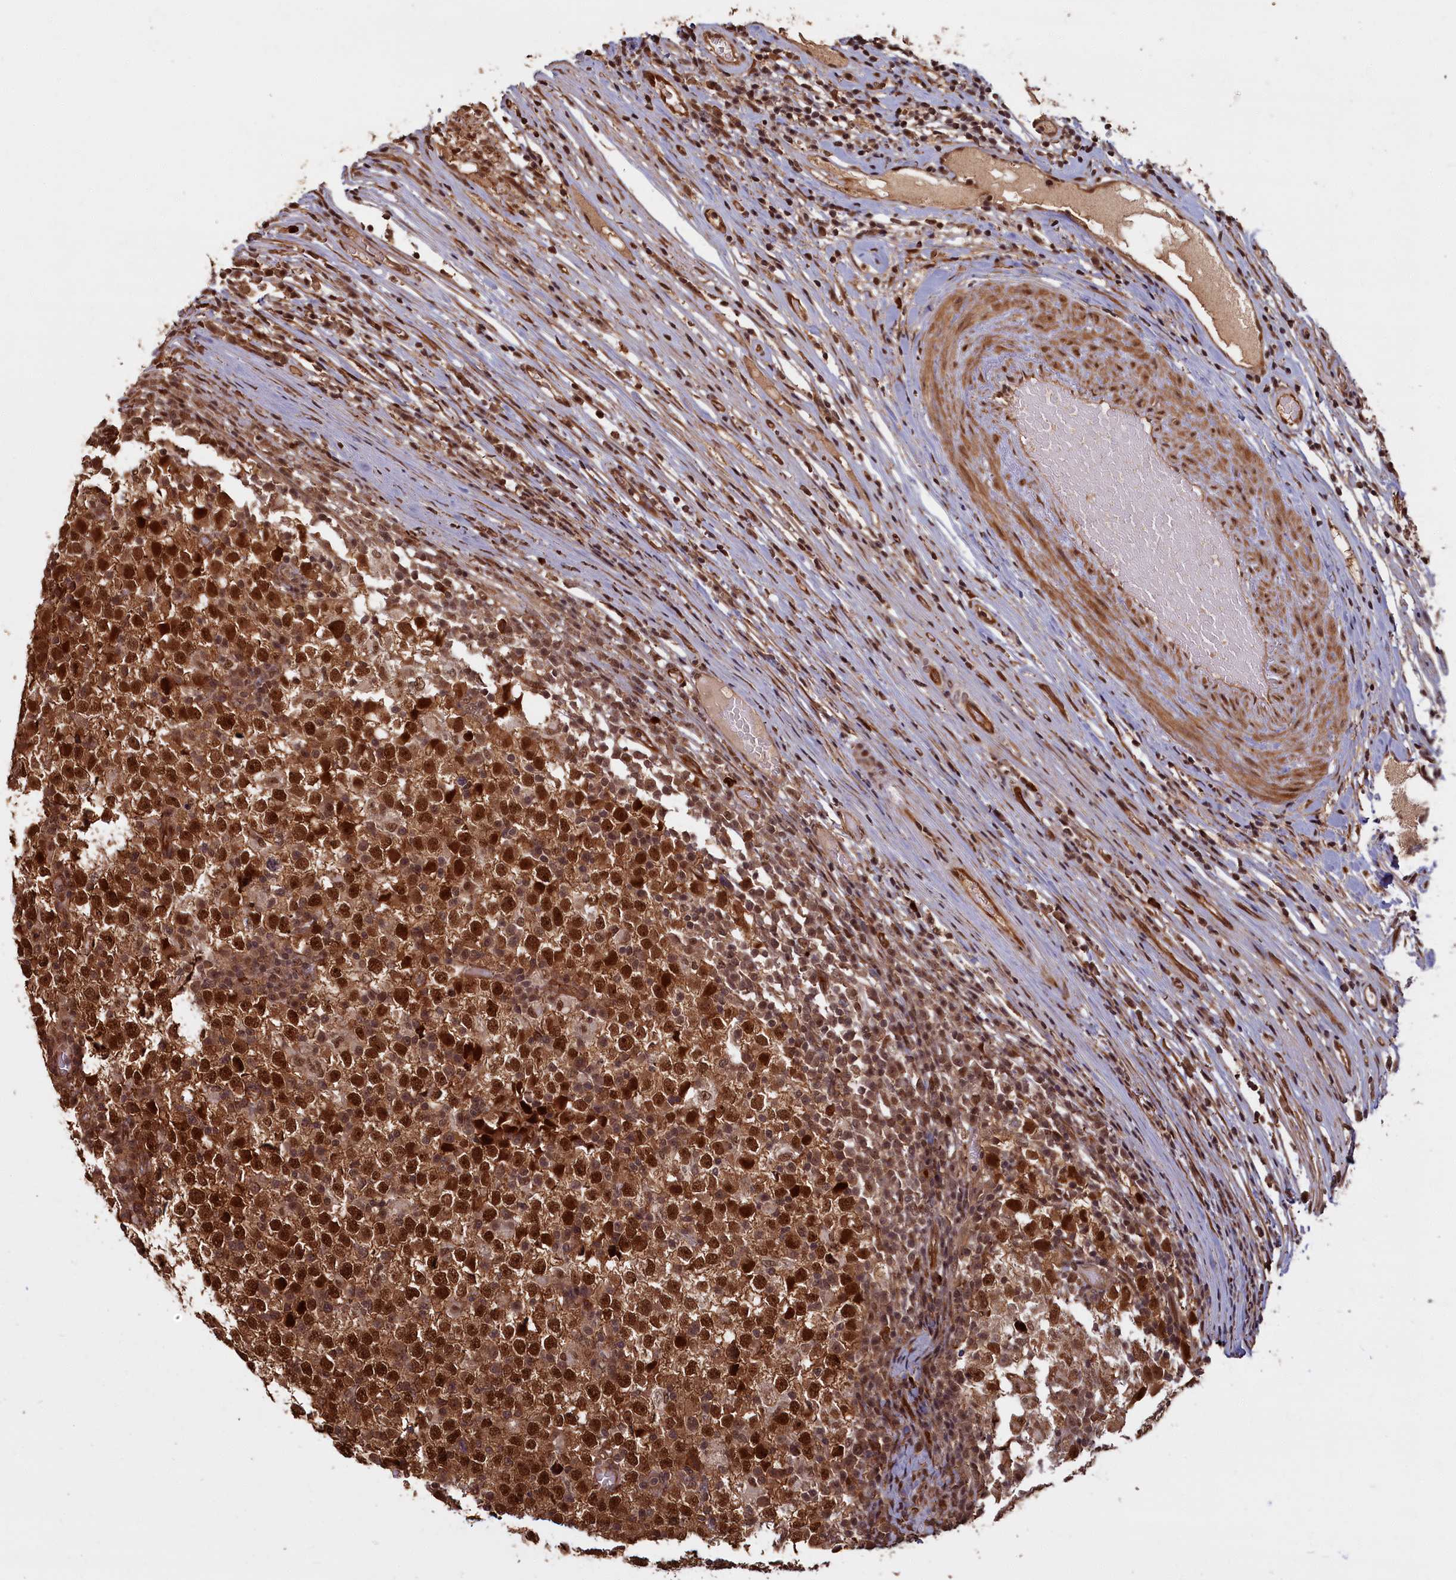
{"staining": {"intensity": "strong", "quantity": ">75%", "location": "cytoplasmic/membranous,nuclear"}, "tissue": "testis cancer", "cell_type": "Tumor cells", "image_type": "cancer", "snomed": [{"axis": "morphology", "description": "Seminoma, NOS"}, {"axis": "topography", "description": "Testis"}], "caption": "A brown stain highlights strong cytoplasmic/membranous and nuclear expression of a protein in testis cancer tumor cells. The protein of interest is shown in brown color, while the nuclei are stained blue.", "gene": "HIF3A", "patient": {"sex": "male", "age": 65}}